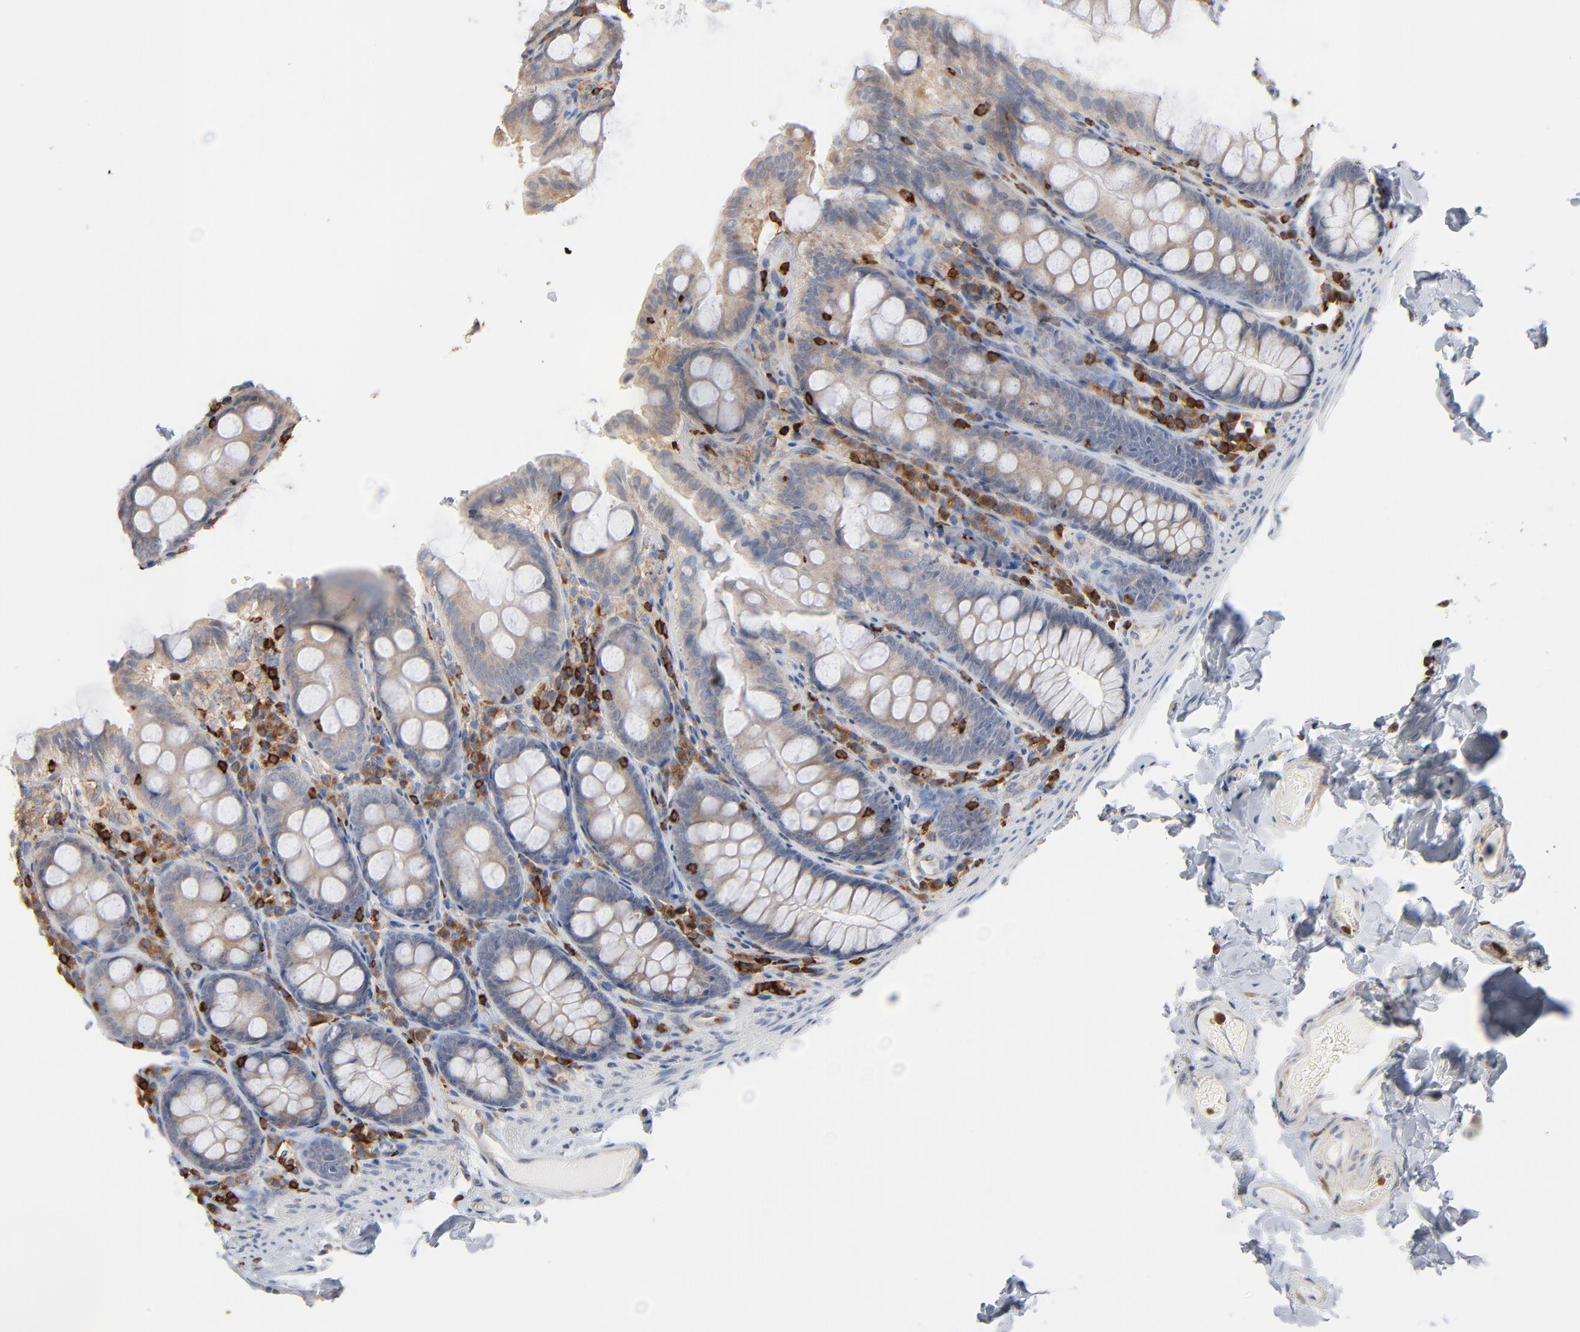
{"staining": {"intensity": "weak", "quantity": "<25%", "location": "cytoplasmic/membranous"}, "tissue": "colon", "cell_type": "Endothelial cells", "image_type": "normal", "snomed": [{"axis": "morphology", "description": "Normal tissue, NOS"}, {"axis": "topography", "description": "Colon"}], "caption": "Immunohistochemistry micrograph of unremarkable colon stained for a protein (brown), which exhibits no positivity in endothelial cells.", "gene": "SH3KBP1", "patient": {"sex": "female", "age": 61}}